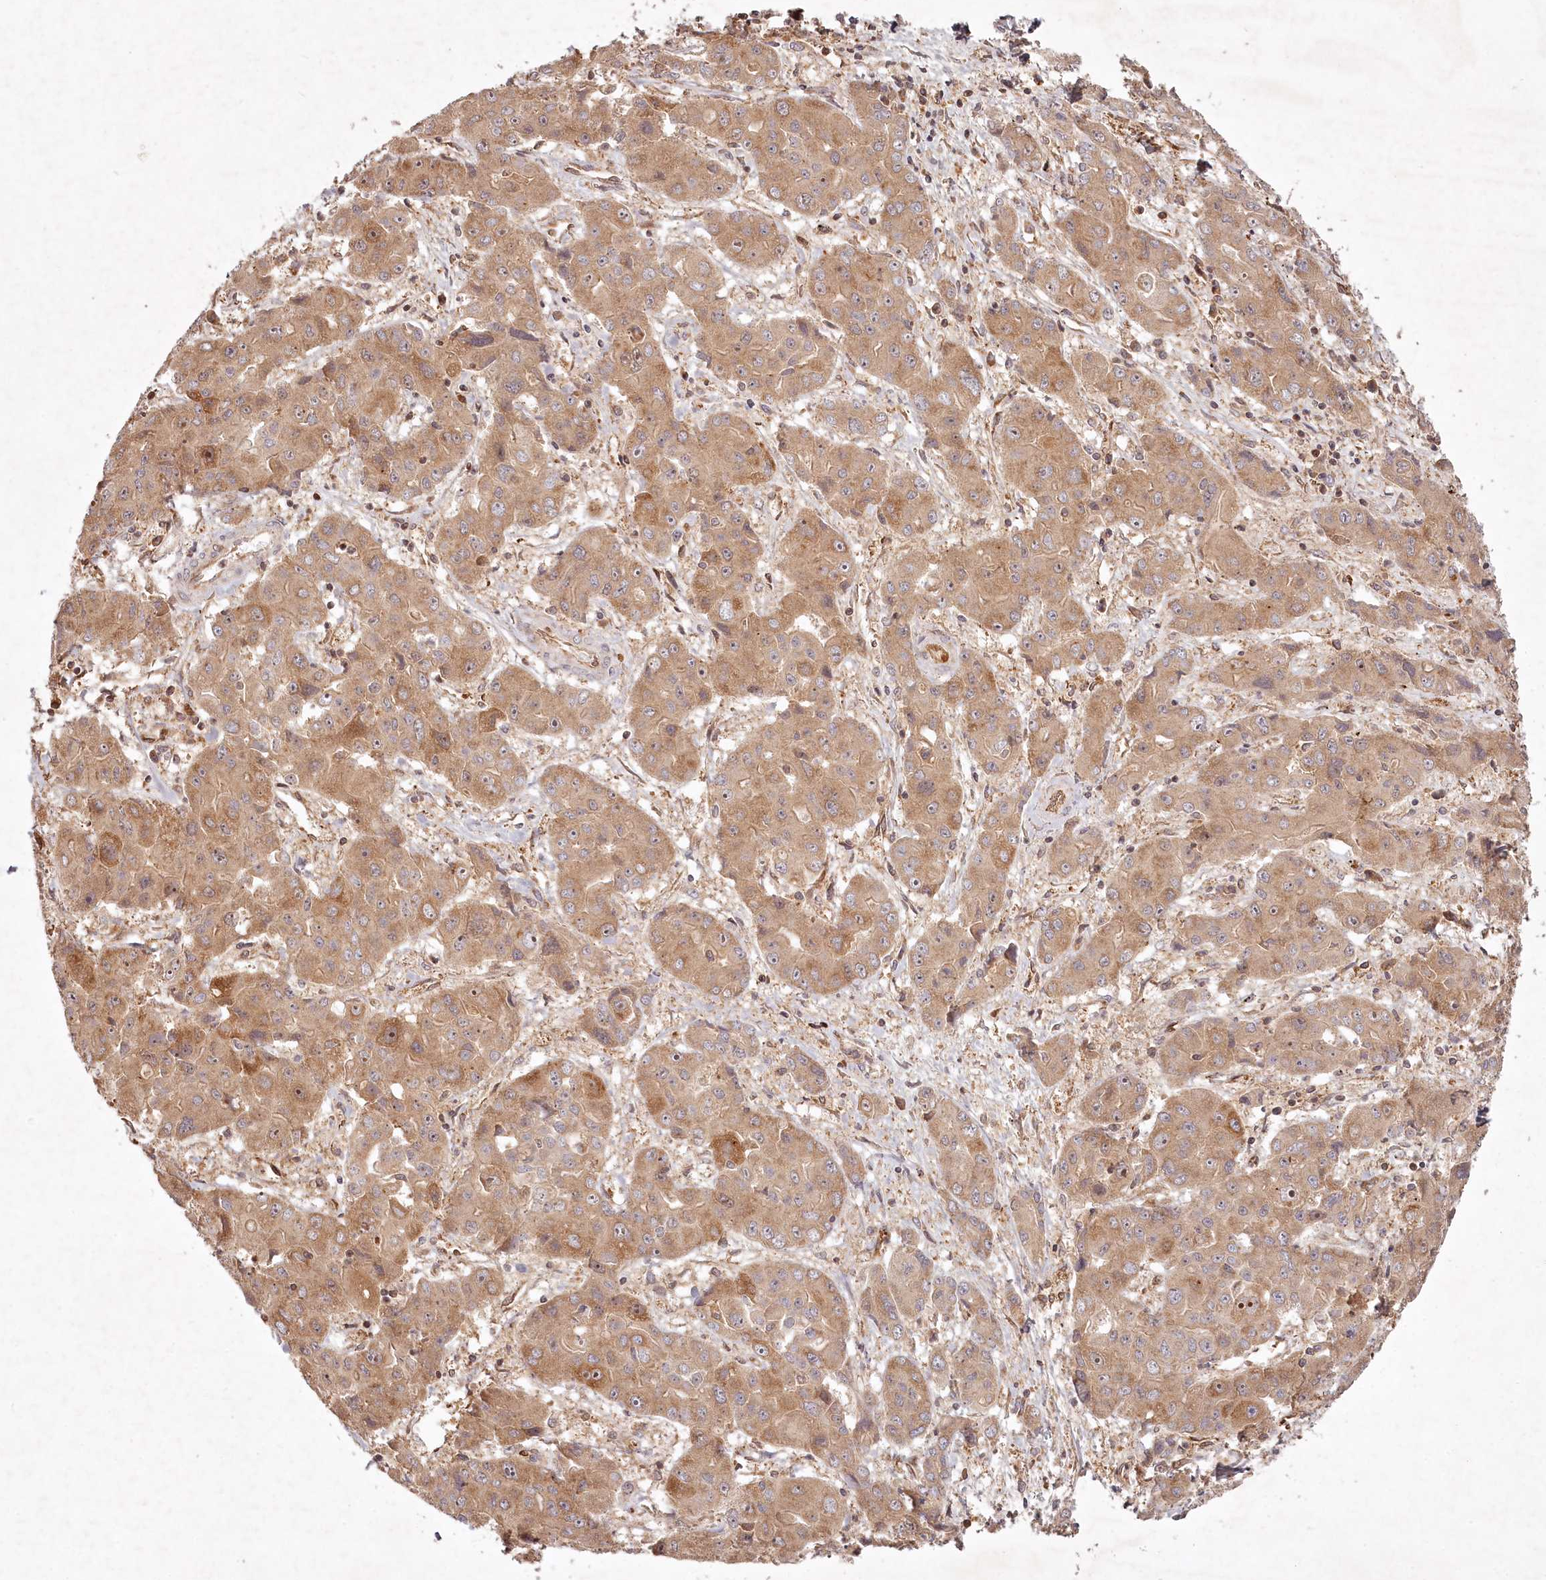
{"staining": {"intensity": "moderate", "quantity": ">75%", "location": "cytoplasmic/membranous"}, "tissue": "liver cancer", "cell_type": "Tumor cells", "image_type": "cancer", "snomed": [{"axis": "morphology", "description": "Cholangiocarcinoma"}, {"axis": "topography", "description": "Liver"}], "caption": "Protein analysis of liver cancer tissue exhibits moderate cytoplasmic/membranous staining in approximately >75% of tumor cells.", "gene": "TMIE", "patient": {"sex": "male", "age": 67}}